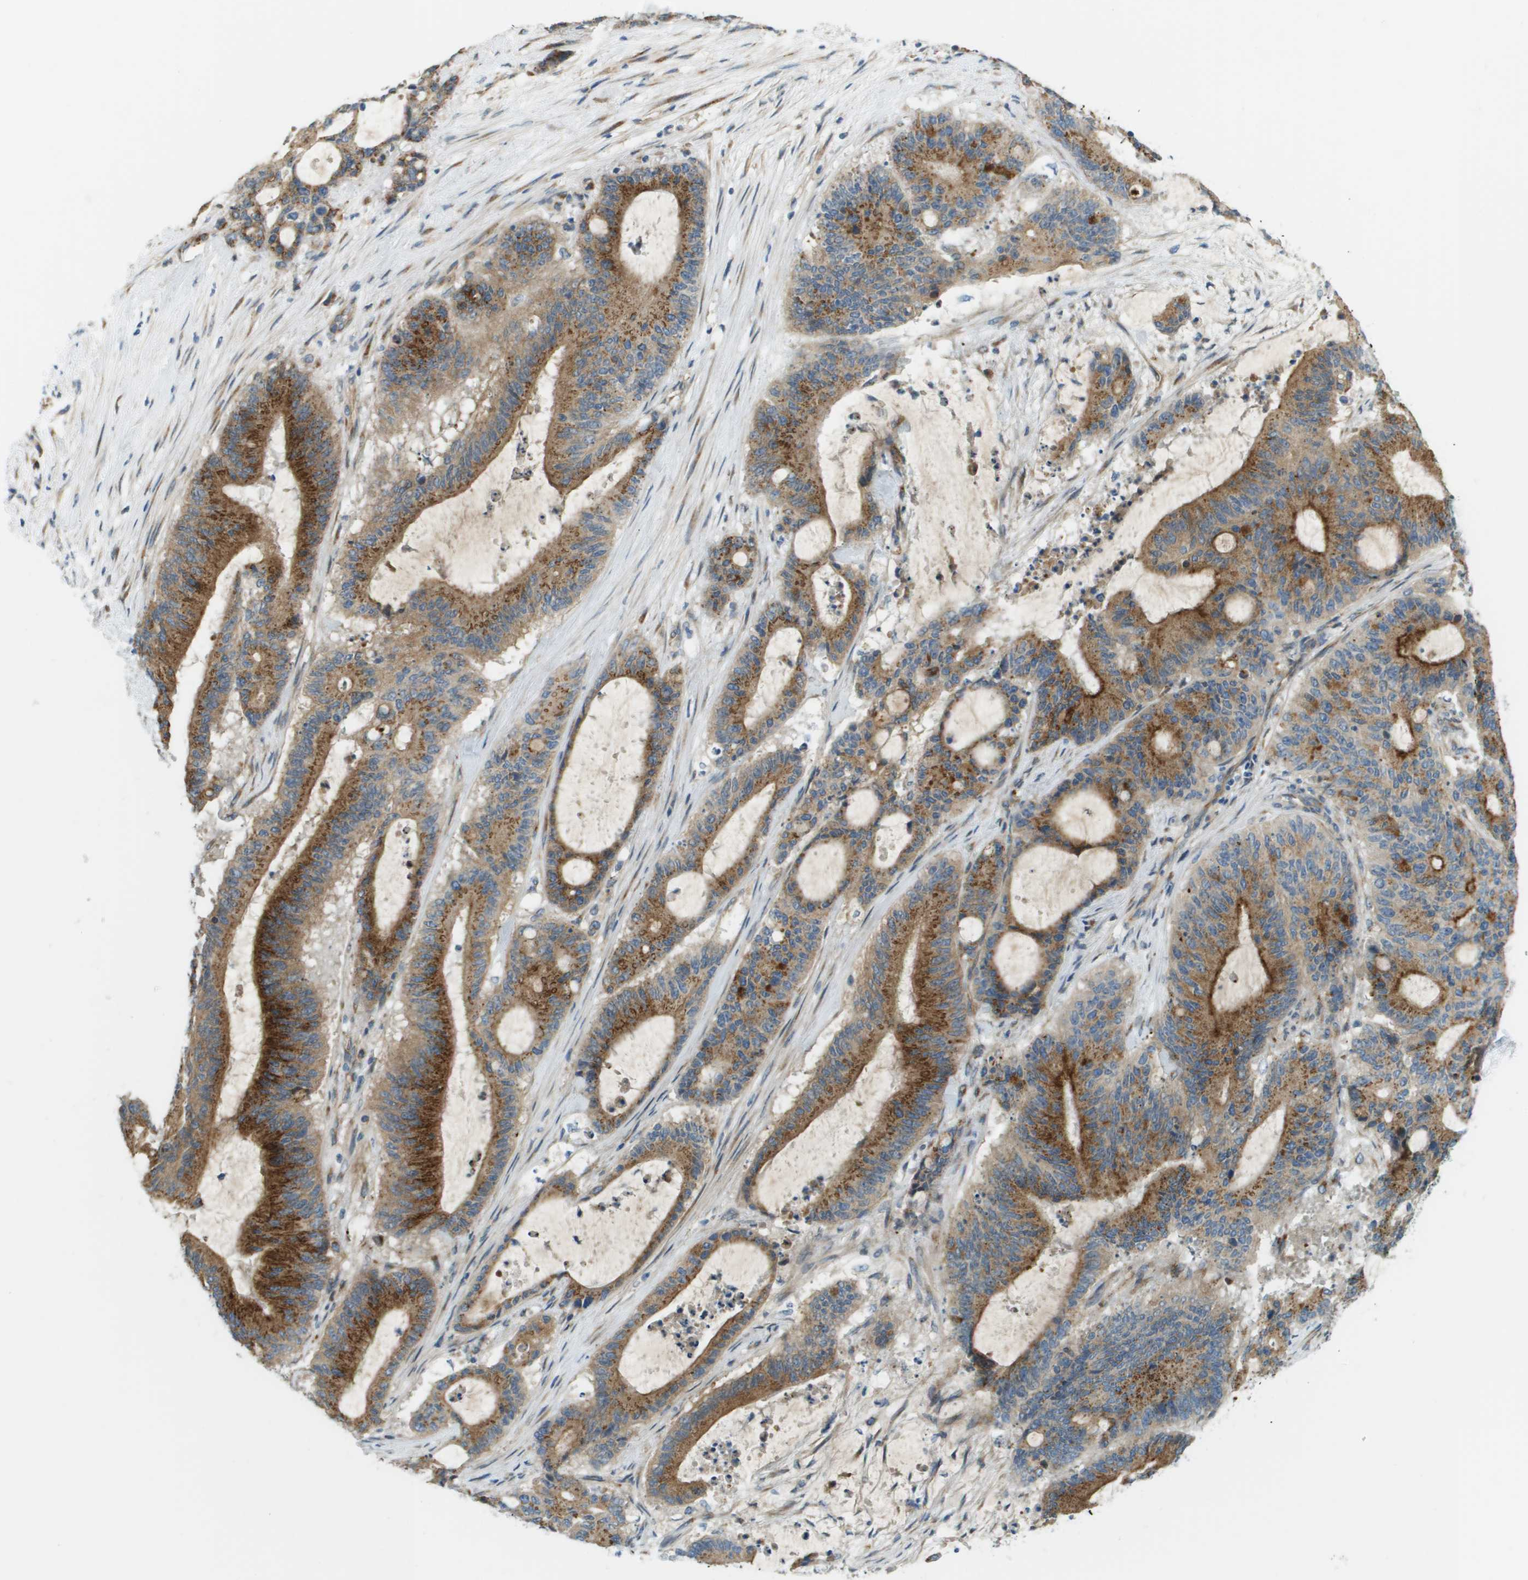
{"staining": {"intensity": "strong", "quantity": ">75%", "location": "cytoplasmic/membranous"}, "tissue": "liver cancer", "cell_type": "Tumor cells", "image_type": "cancer", "snomed": [{"axis": "morphology", "description": "Cholangiocarcinoma"}, {"axis": "topography", "description": "Liver"}], "caption": "IHC image of neoplastic tissue: liver cancer (cholangiocarcinoma) stained using IHC exhibits high levels of strong protein expression localized specifically in the cytoplasmic/membranous of tumor cells, appearing as a cytoplasmic/membranous brown color.", "gene": "ACBD3", "patient": {"sex": "female", "age": 73}}